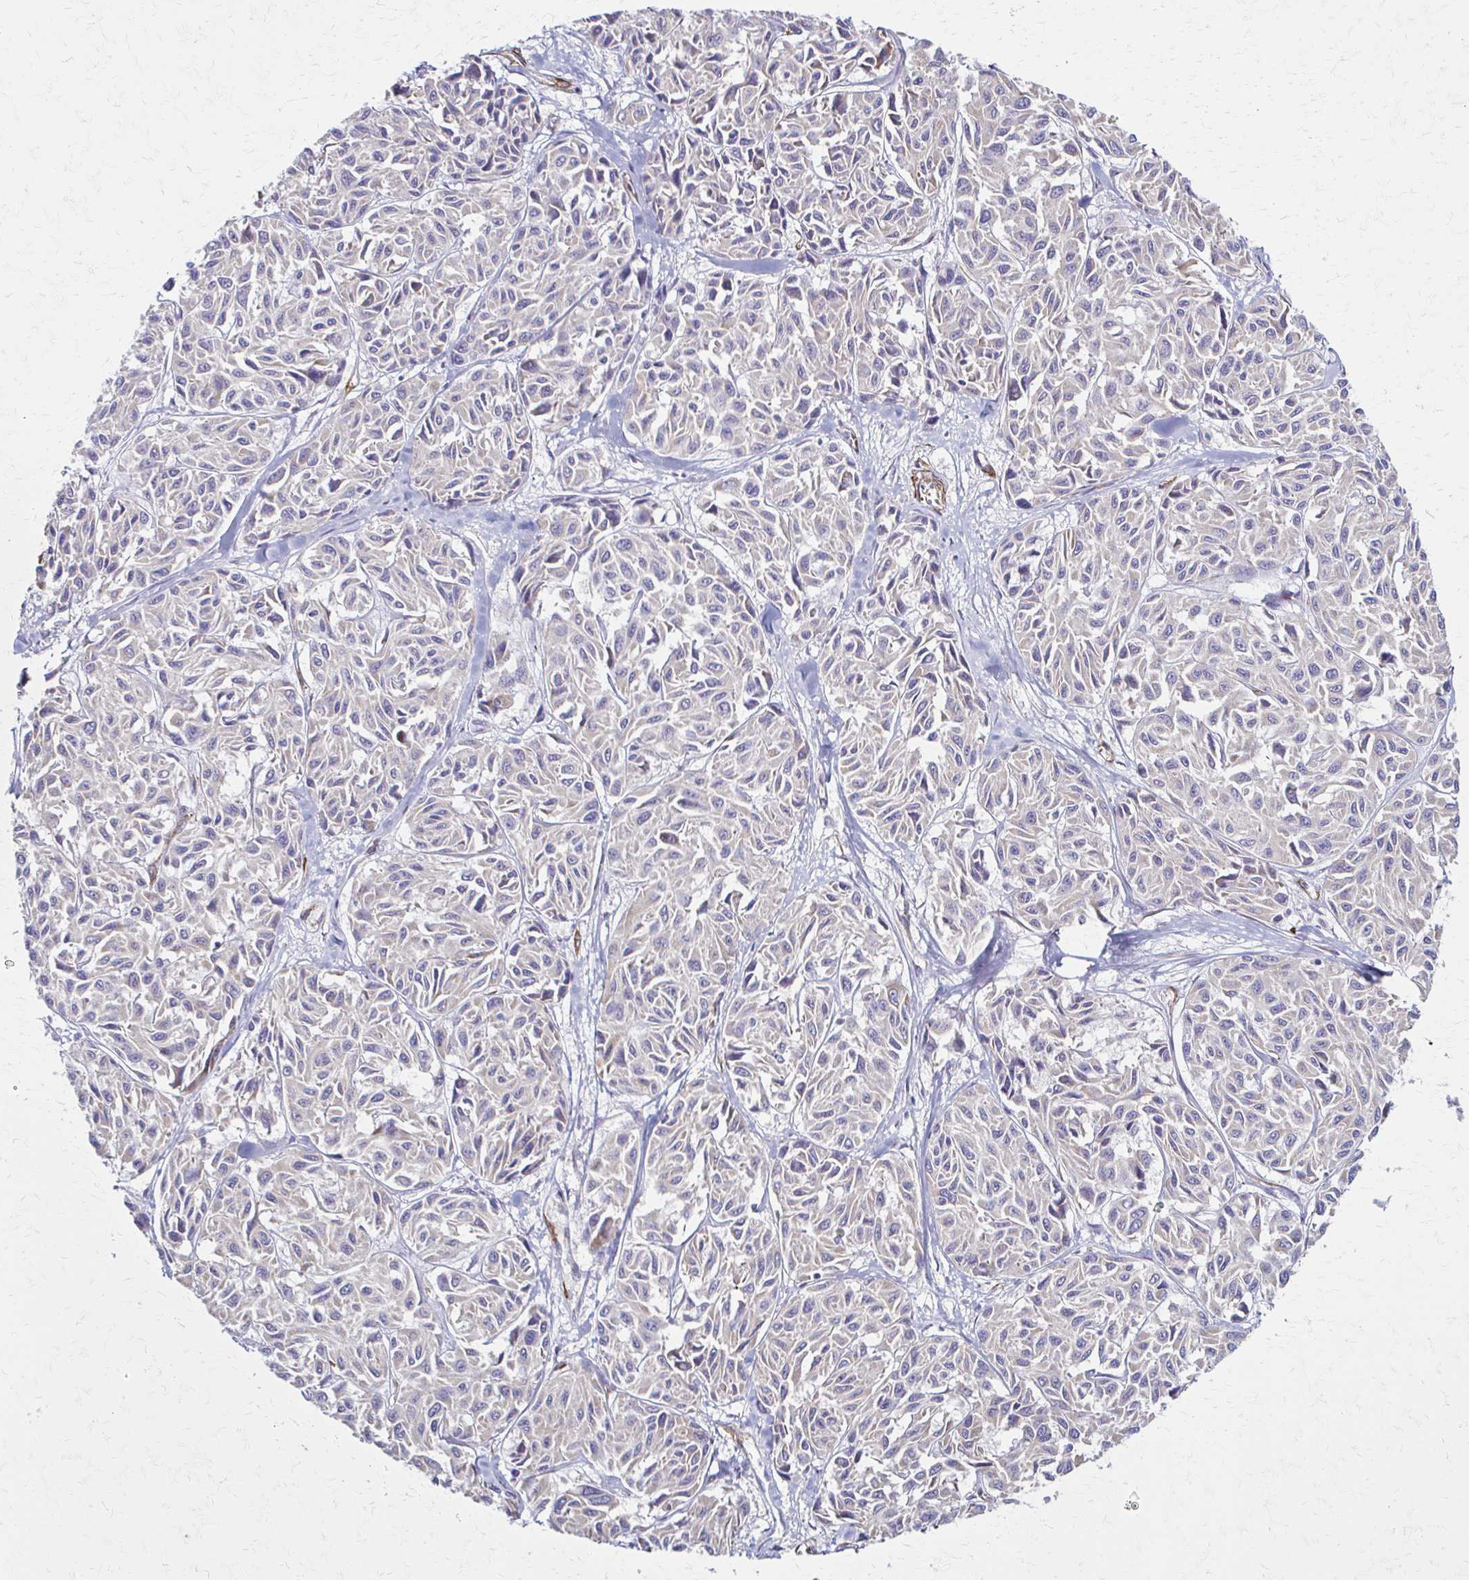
{"staining": {"intensity": "negative", "quantity": "none", "location": "none"}, "tissue": "melanoma", "cell_type": "Tumor cells", "image_type": "cancer", "snomed": [{"axis": "morphology", "description": "Malignant melanoma, NOS"}, {"axis": "topography", "description": "Skin"}], "caption": "The immunohistochemistry (IHC) image has no significant positivity in tumor cells of melanoma tissue. (DAB immunohistochemistry (IHC) with hematoxylin counter stain).", "gene": "TIMMDC1", "patient": {"sex": "female", "age": 66}}